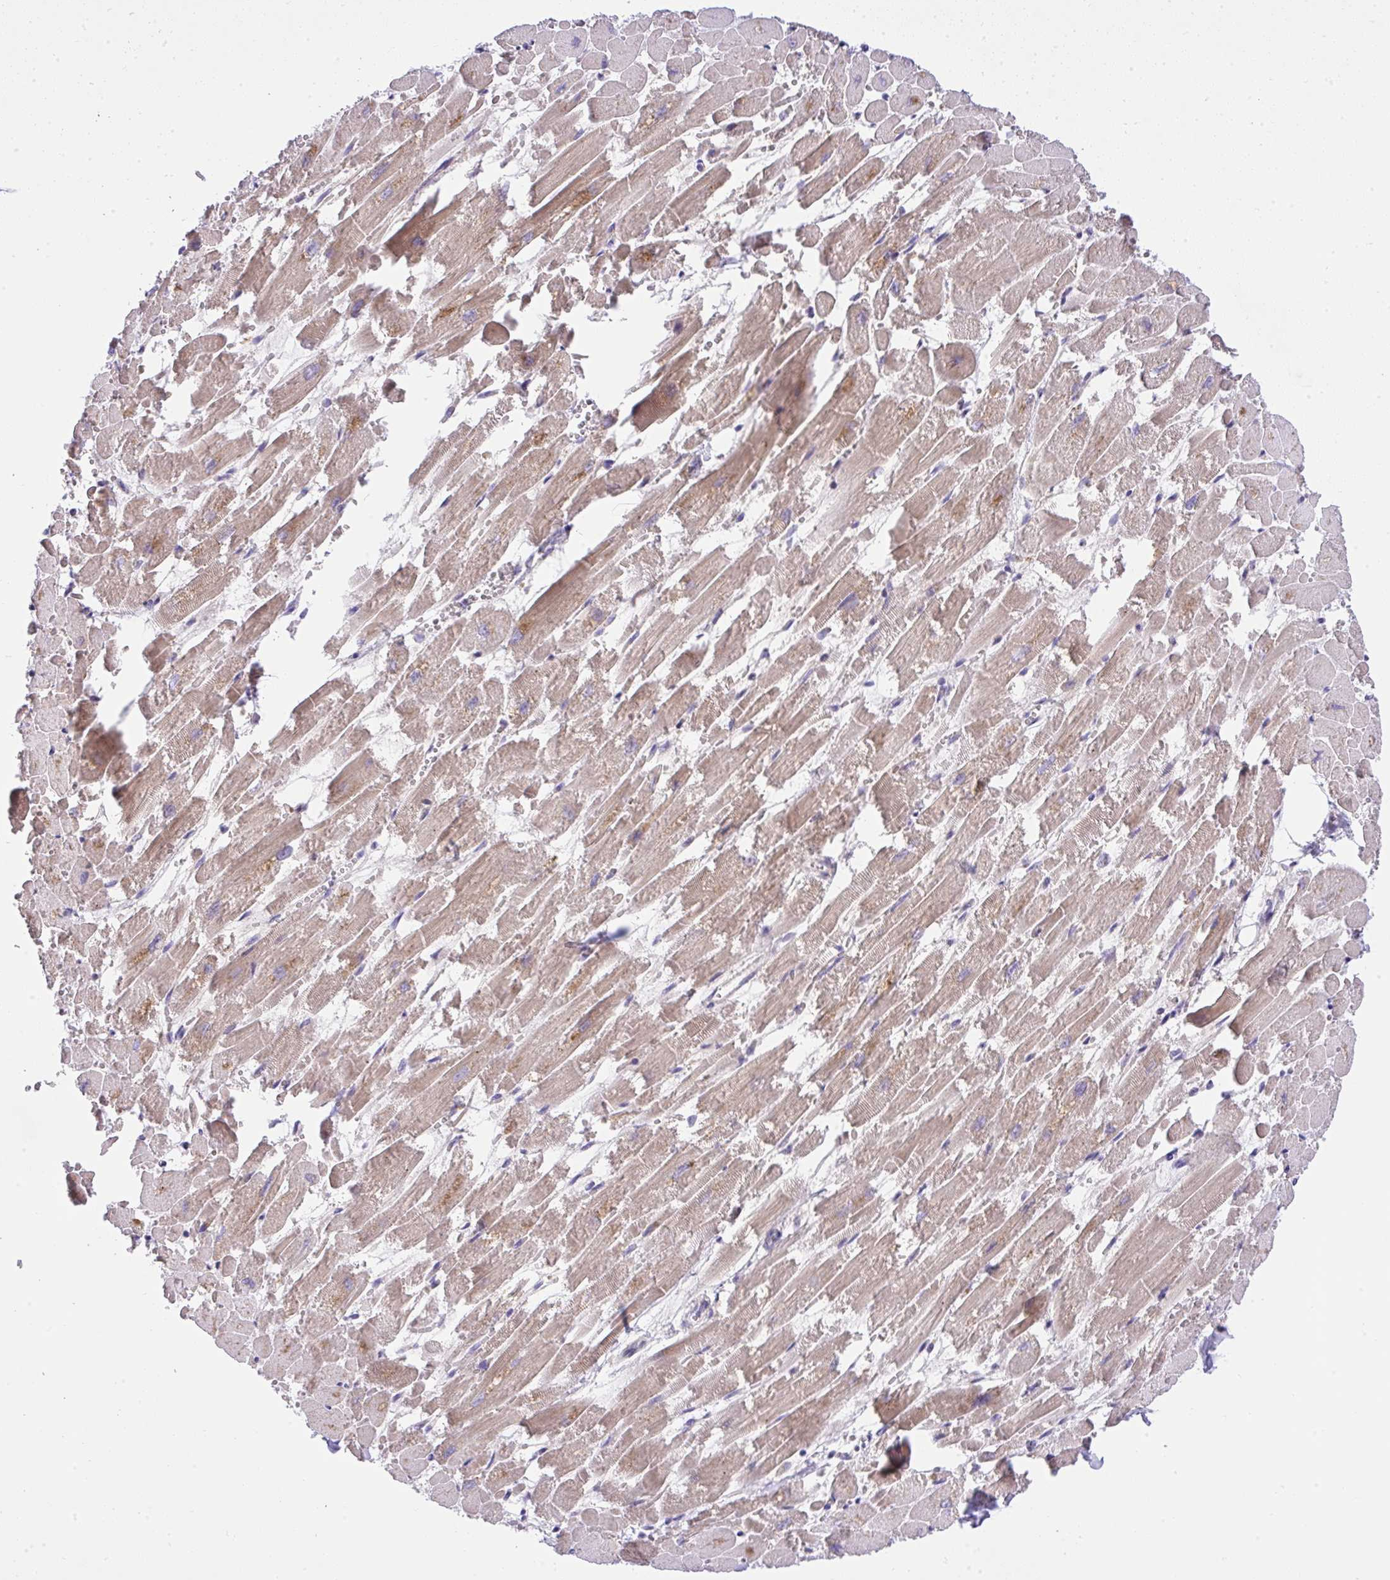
{"staining": {"intensity": "weak", "quantity": ">75%", "location": "cytoplasmic/membranous"}, "tissue": "heart muscle", "cell_type": "Cardiomyocytes", "image_type": "normal", "snomed": [{"axis": "morphology", "description": "Normal tissue, NOS"}, {"axis": "topography", "description": "Heart"}], "caption": "About >75% of cardiomyocytes in benign human heart muscle reveal weak cytoplasmic/membranous protein positivity as visualized by brown immunohistochemical staining.", "gene": "CHIA", "patient": {"sex": "female", "age": 52}}